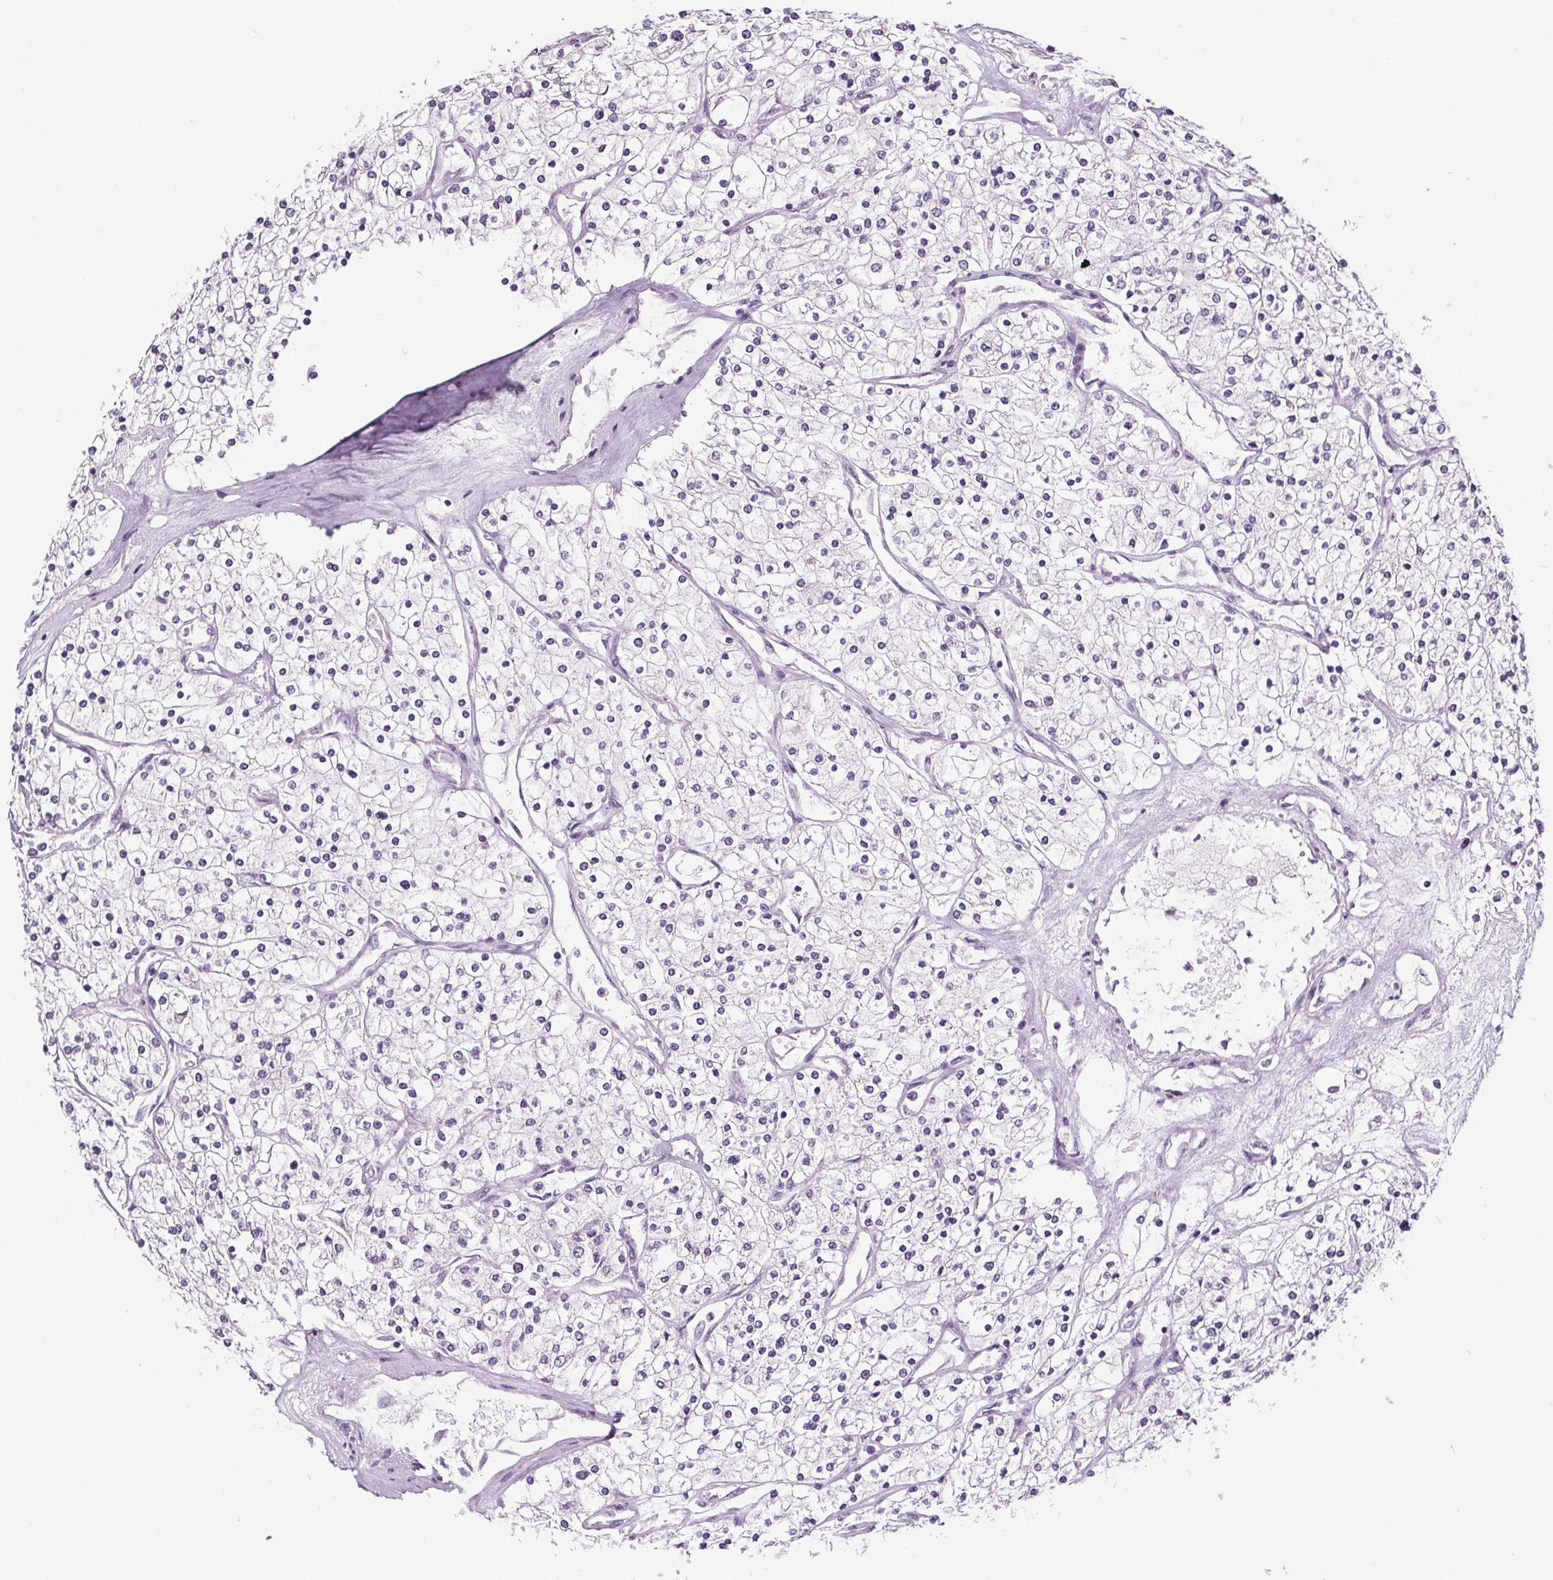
{"staining": {"intensity": "negative", "quantity": "none", "location": "none"}, "tissue": "renal cancer", "cell_type": "Tumor cells", "image_type": "cancer", "snomed": [{"axis": "morphology", "description": "Adenocarcinoma, NOS"}, {"axis": "topography", "description": "Kidney"}], "caption": "This is a micrograph of immunohistochemistry staining of renal cancer, which shows no positivity in tumor cells.", "gene": "CENPF", "patient": {"sex": "male", "age": 80}}